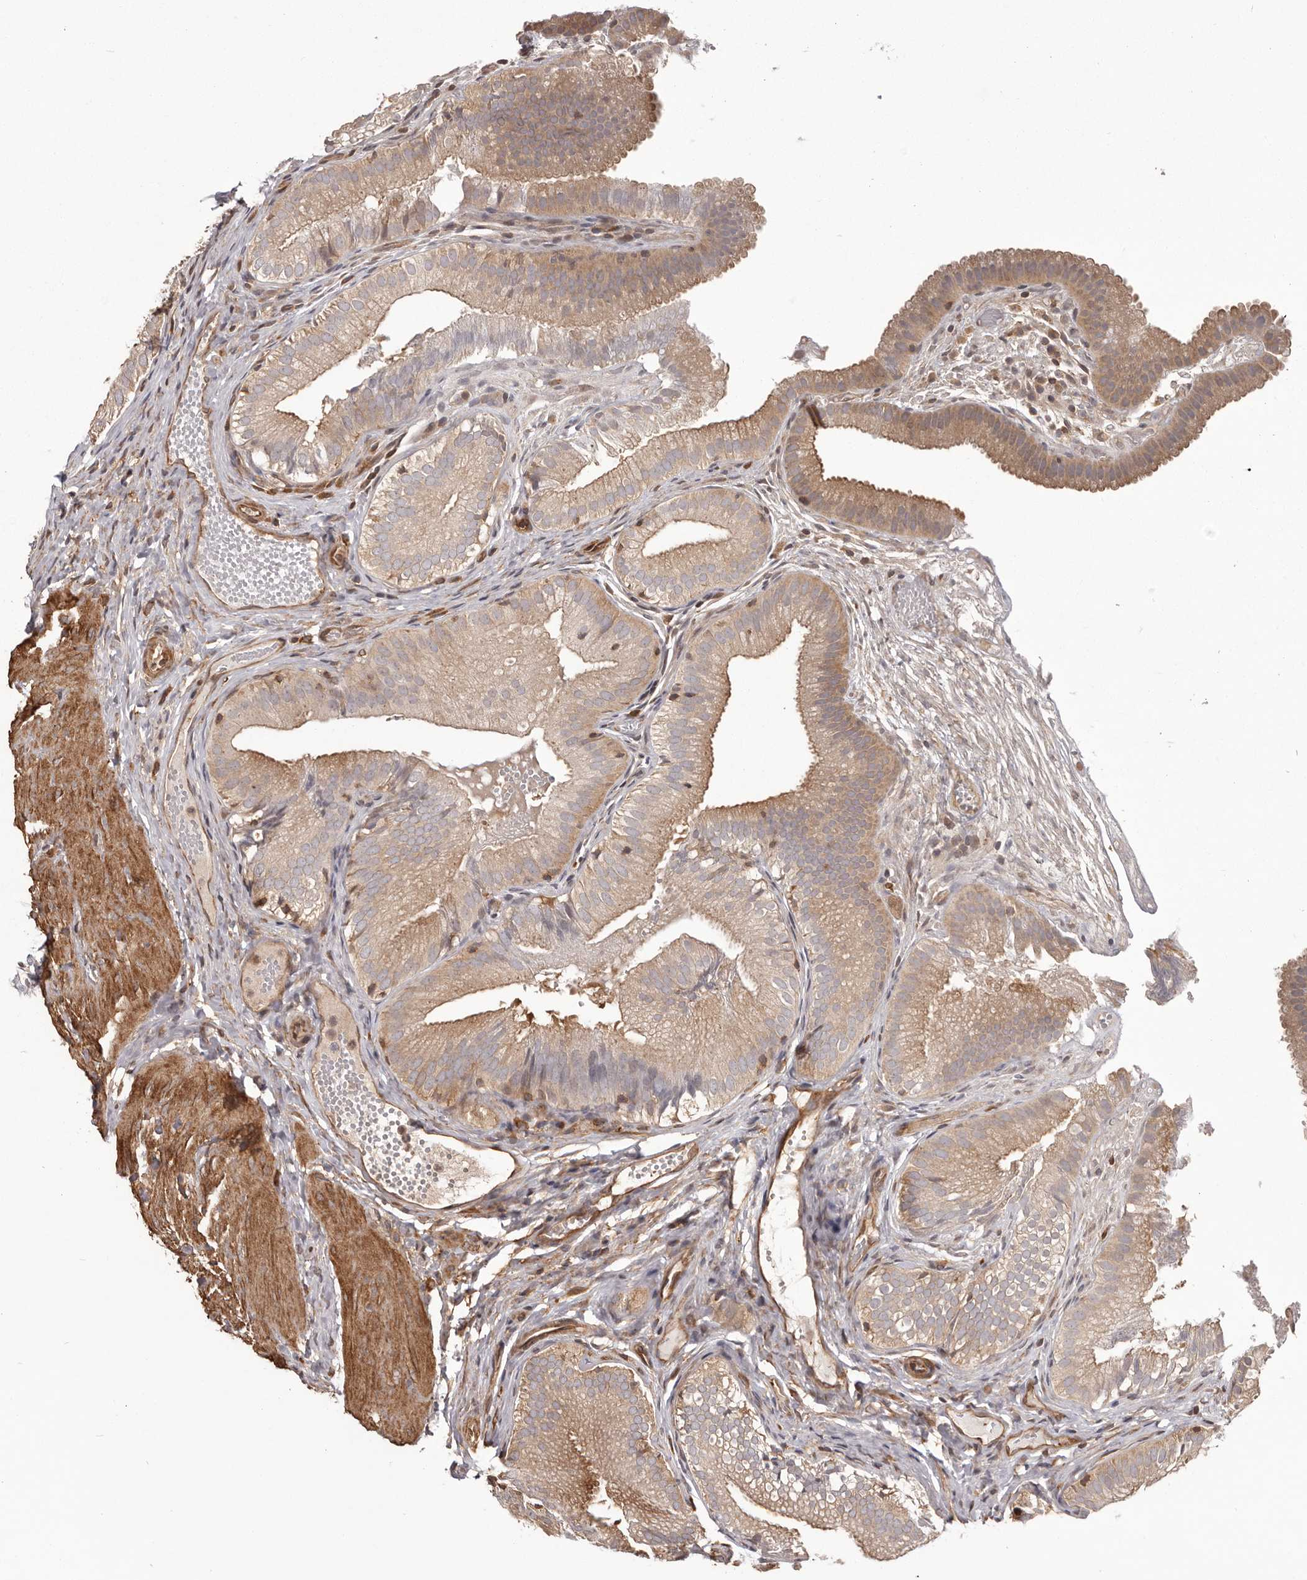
{"staining": {"intensity": "moderate", "quantity": ">75%", "location": "cytoplasmic/membranous"}, "tissue": "gallbladder", "cell_type": "Glandular cells", "image_type": "normal", "snomed": [{"axis": "morphology", "description": "Normal tissue, NOS"}, {"axis": "topography", "description": "Gallbladder"}], "caption": "Immunohistochemistry (IHC) (DAB) staining of unremarkable human gallbladder displays moderate cytoplasmic/membranous protein staining in approximately >75% of glandular cells.", "gene": "NFKBIA", "patient": {"sex": "female", "age": 30}}